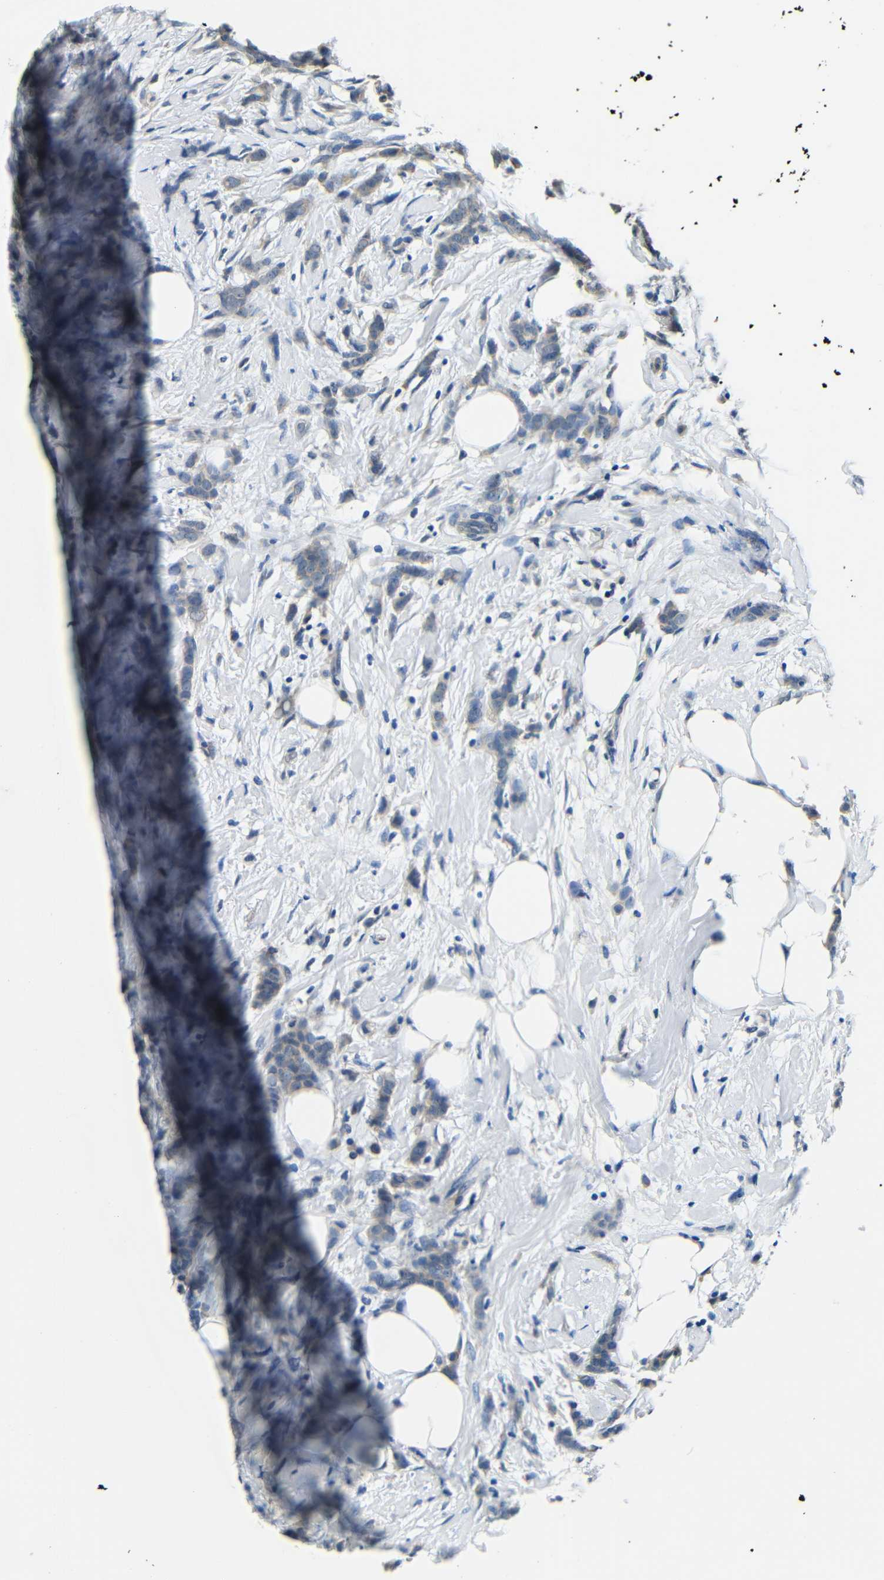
{"staining": {"intensity": "weak", "quantity": "25%-75%", "location": "cytoplasmic/membranous"}, "tissue": "breast cancer", "cell_type": "Tumor cells", "image_type": "cancer", "snomed": [{"axis": "morphology", "description": "Lobular carcinoma, in situ"}, {"axis": "morphology", "description": "Lobular carcinoma"}, {"axis": "topography", "description": "Breast"}], "caption": "Protein staining demonstrates weak cytoplasmic/membranous staining in about 25%-75% of tumor cells in breast lobular carcinoma in situ.", "gene": "ADAP1", "patient": {"sex": "female", "age": 41}}